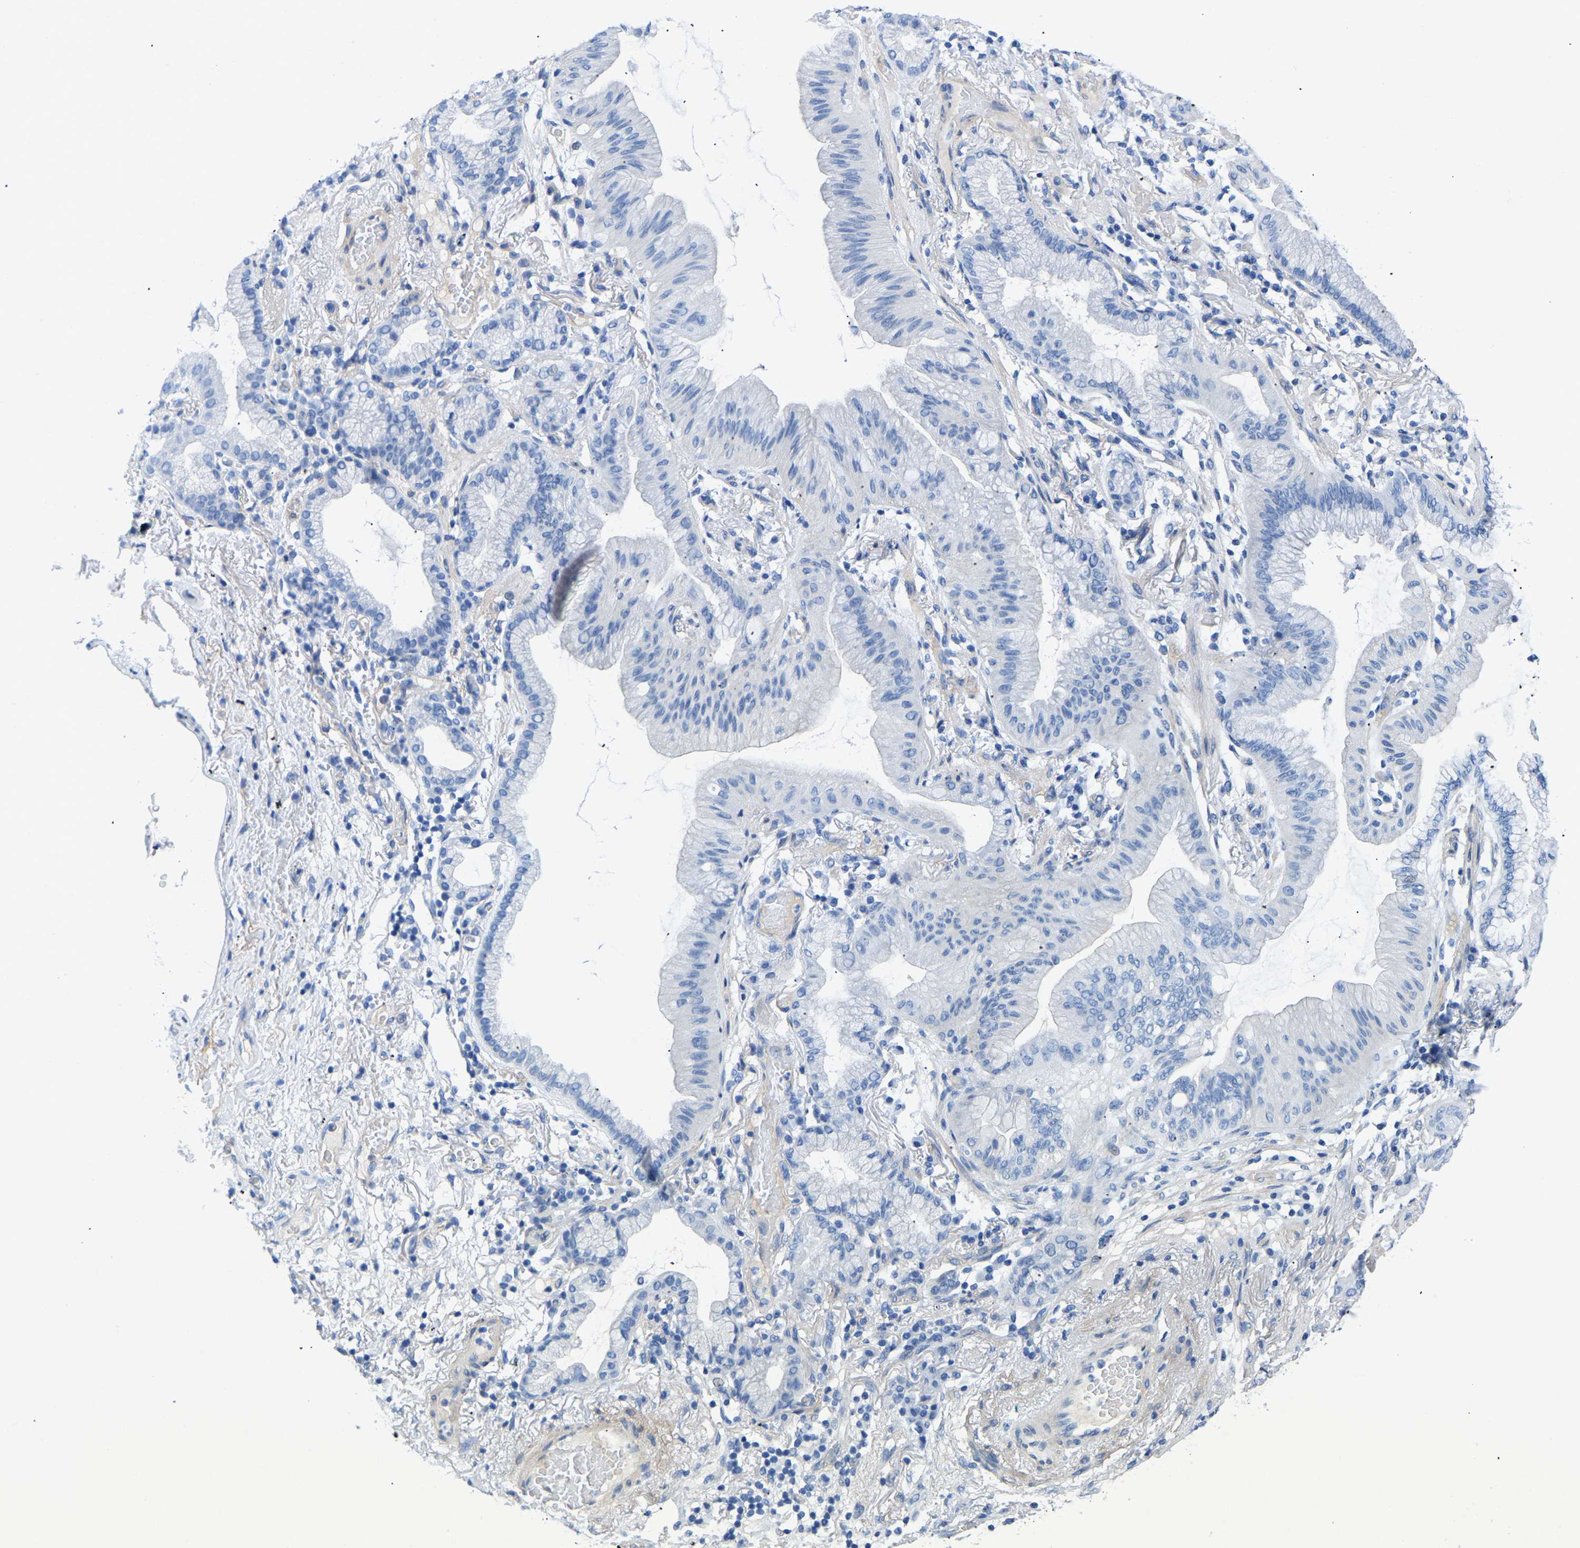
{"staining": {"intensity": "negative", "quantity": "none", "location": "none"}, "tissue": "lung cancer", "cell_type": "Tumor cells", "image_type": "cancer", "snomed": [{"axis": "morphology", "description": "Normal tissue, NOS"}, {"axis": "morphology", "description": "Adenocarcinoma, NOS"}, {"axis": "topography", "description": "Bronchus"}, {"axis": "topography", "description": "Lung"}], "caption": "DAB (3,3'-diaminobenzidine) immunohistochemical staining of human lung cancer reveals no significant staining in tumor cells.", "gene": "UPK3A", "patient": {"sex": "female", "age": 70}}